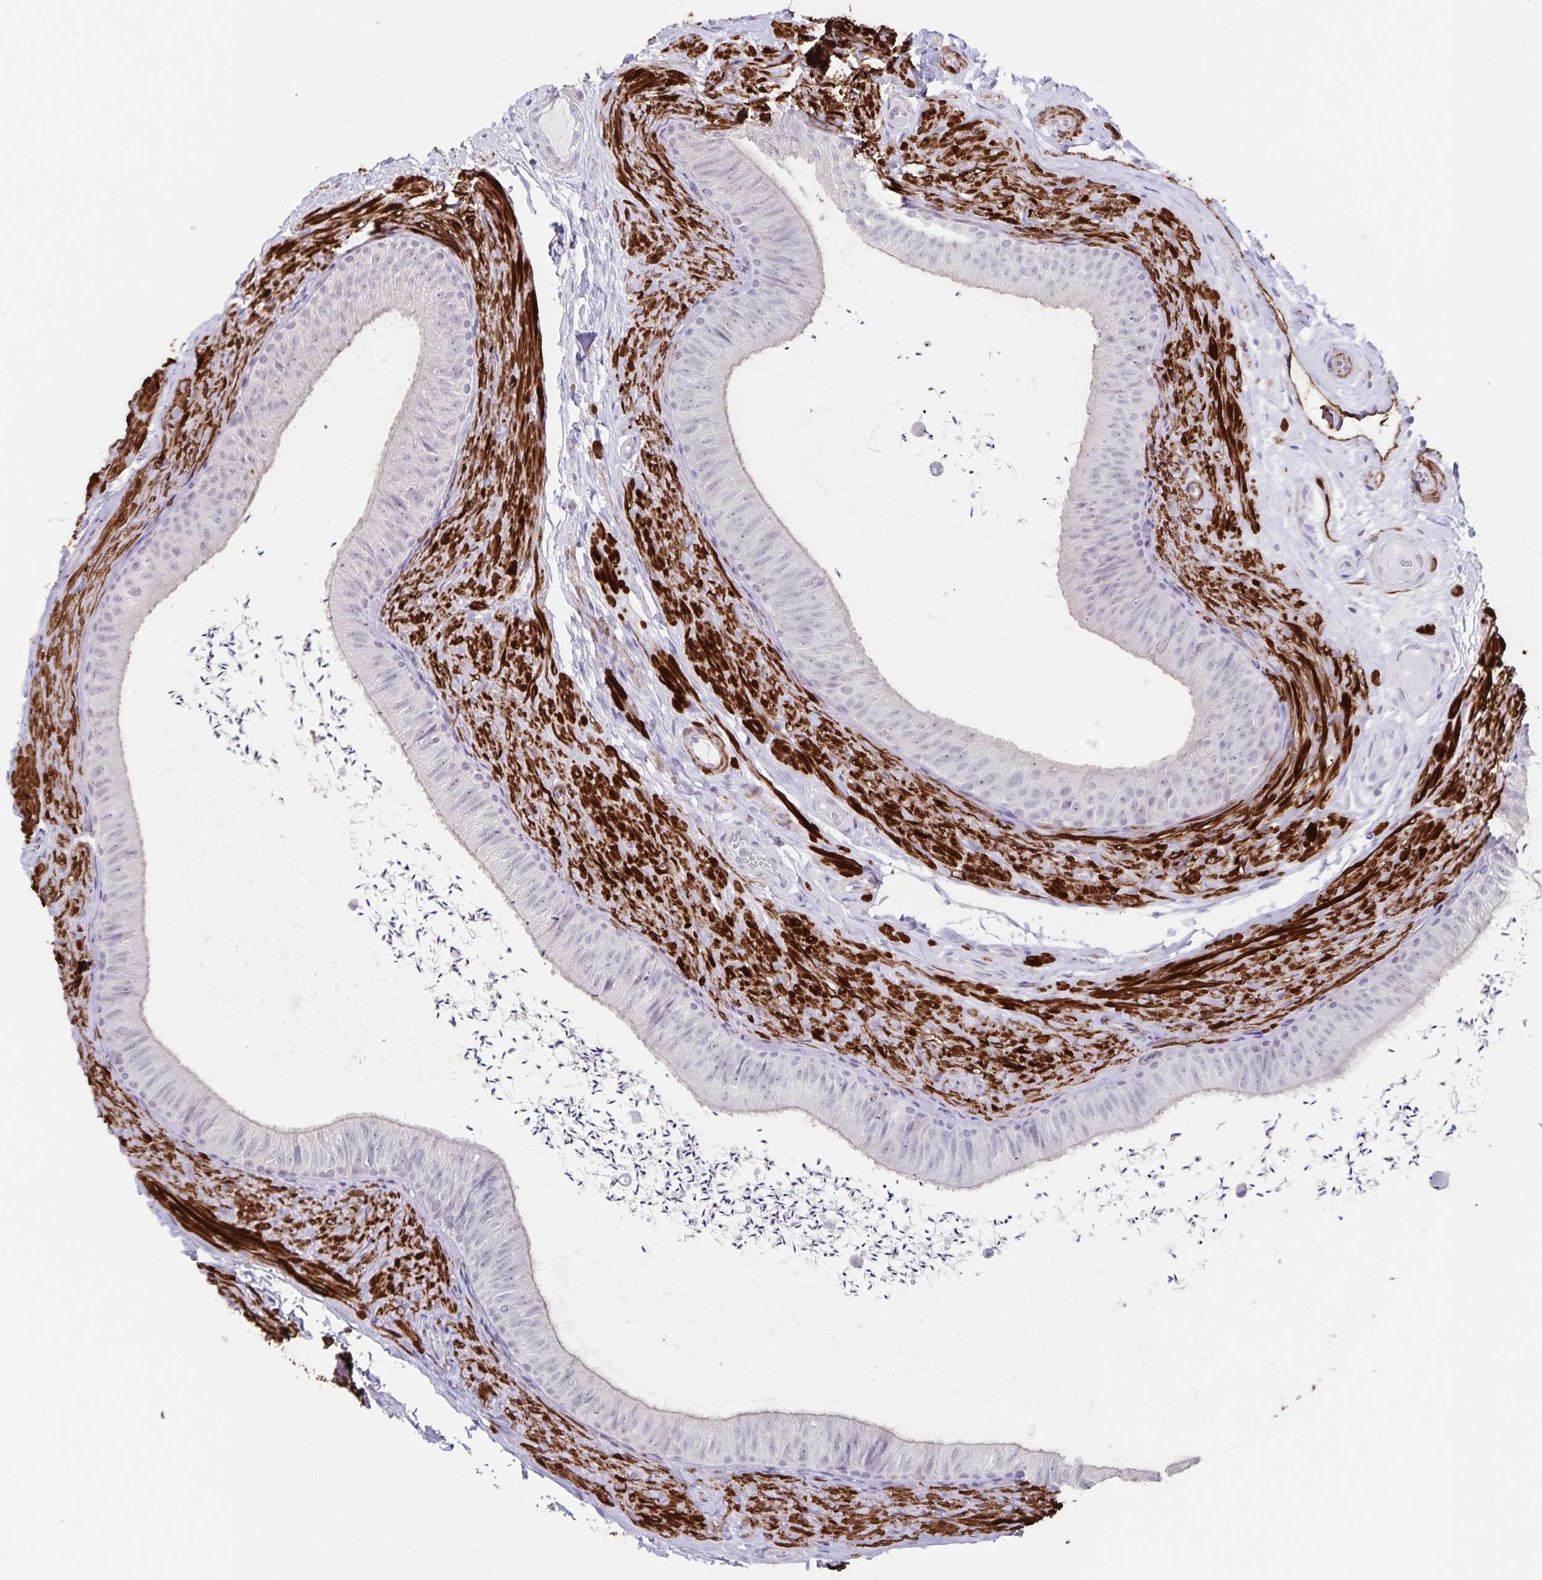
{"staining": {"intensity": "negative", "quantity": "none", "location": "none"}, "tissue": "epididymis", "cell_type": "Glandular cells", "image_type": "normal", "snomed": [{"axis": "morphology", "description": "Normal tissue, NOS"}, {"axis": "topography", "description": "Epididymis, spermatic cord, NOS"}, {"axis": "topography", "description": "Epididymis"}, {"axis": "topography", "description": "Peripheral nerve tissue"}], "caption": "Immunohistochemical staining of unremarkable human epididymis reveals no significant staining in glandular cells. (Immunohistochemistry, brightfield microscopy, high magnification).", "gene": "SYNM", "patient": {"sex": "male", "age": 29}}